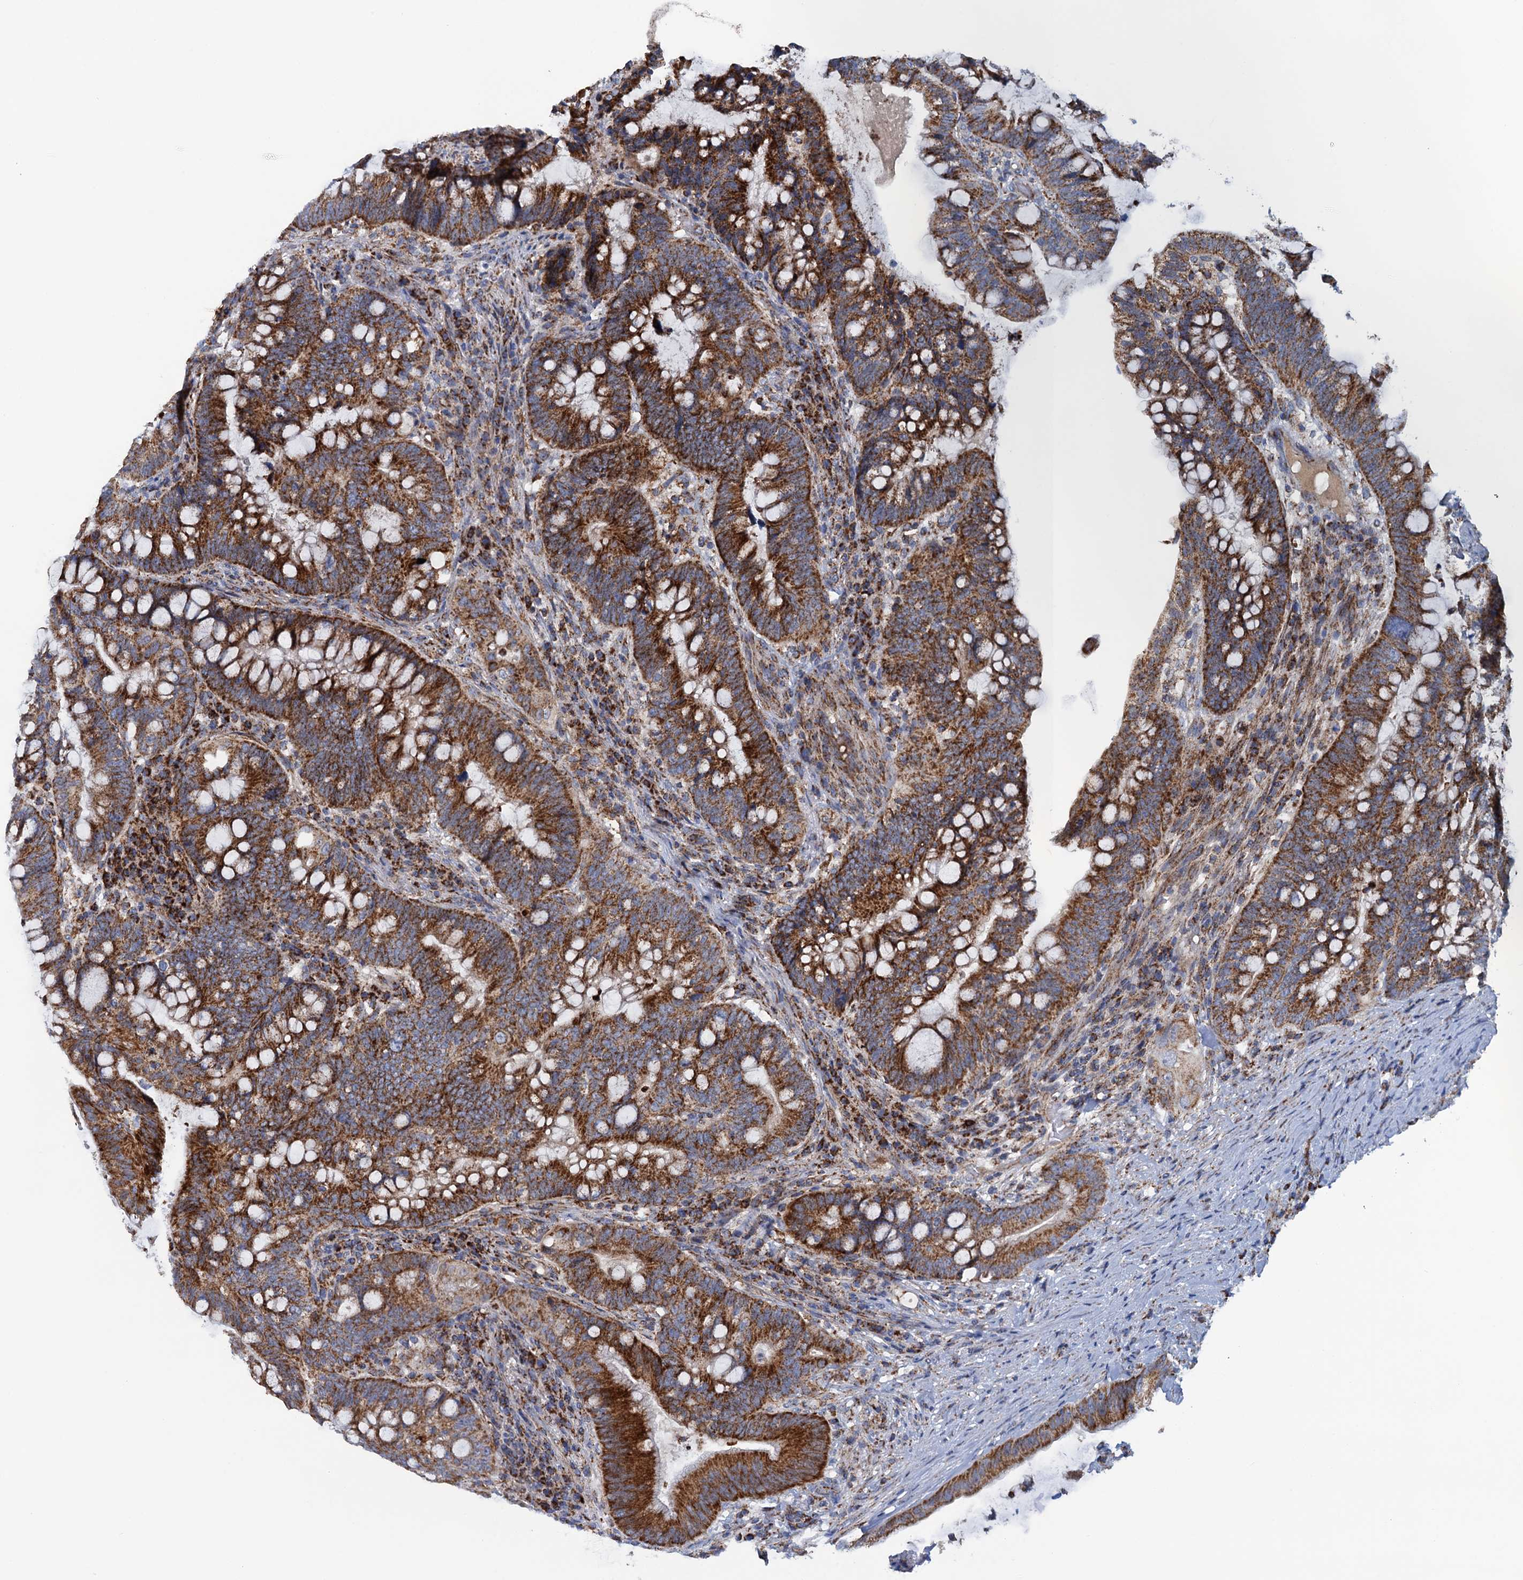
{"staining": {"intensity": "strong", "quantity": ">75%", "location": "cytoplasmic/membranous"}, "tissue": "colorectal cancer", "cell_type": "Tumor cells", "image_type": "cancer", "snomed": [{"axis": "morphology", "description": "Adenocarcinoma, NOS"}, {"axis": "topography", "description": "Colon"}], "caption": "Adenocarcinoma (colorectal) stained for a protein (brown) reveals strong cytoplasmic/membranous positive staining in approximately >75% of tumor cells.", "gene": "GTPBP3", "patient": {"sex": "female", "age": 66}}